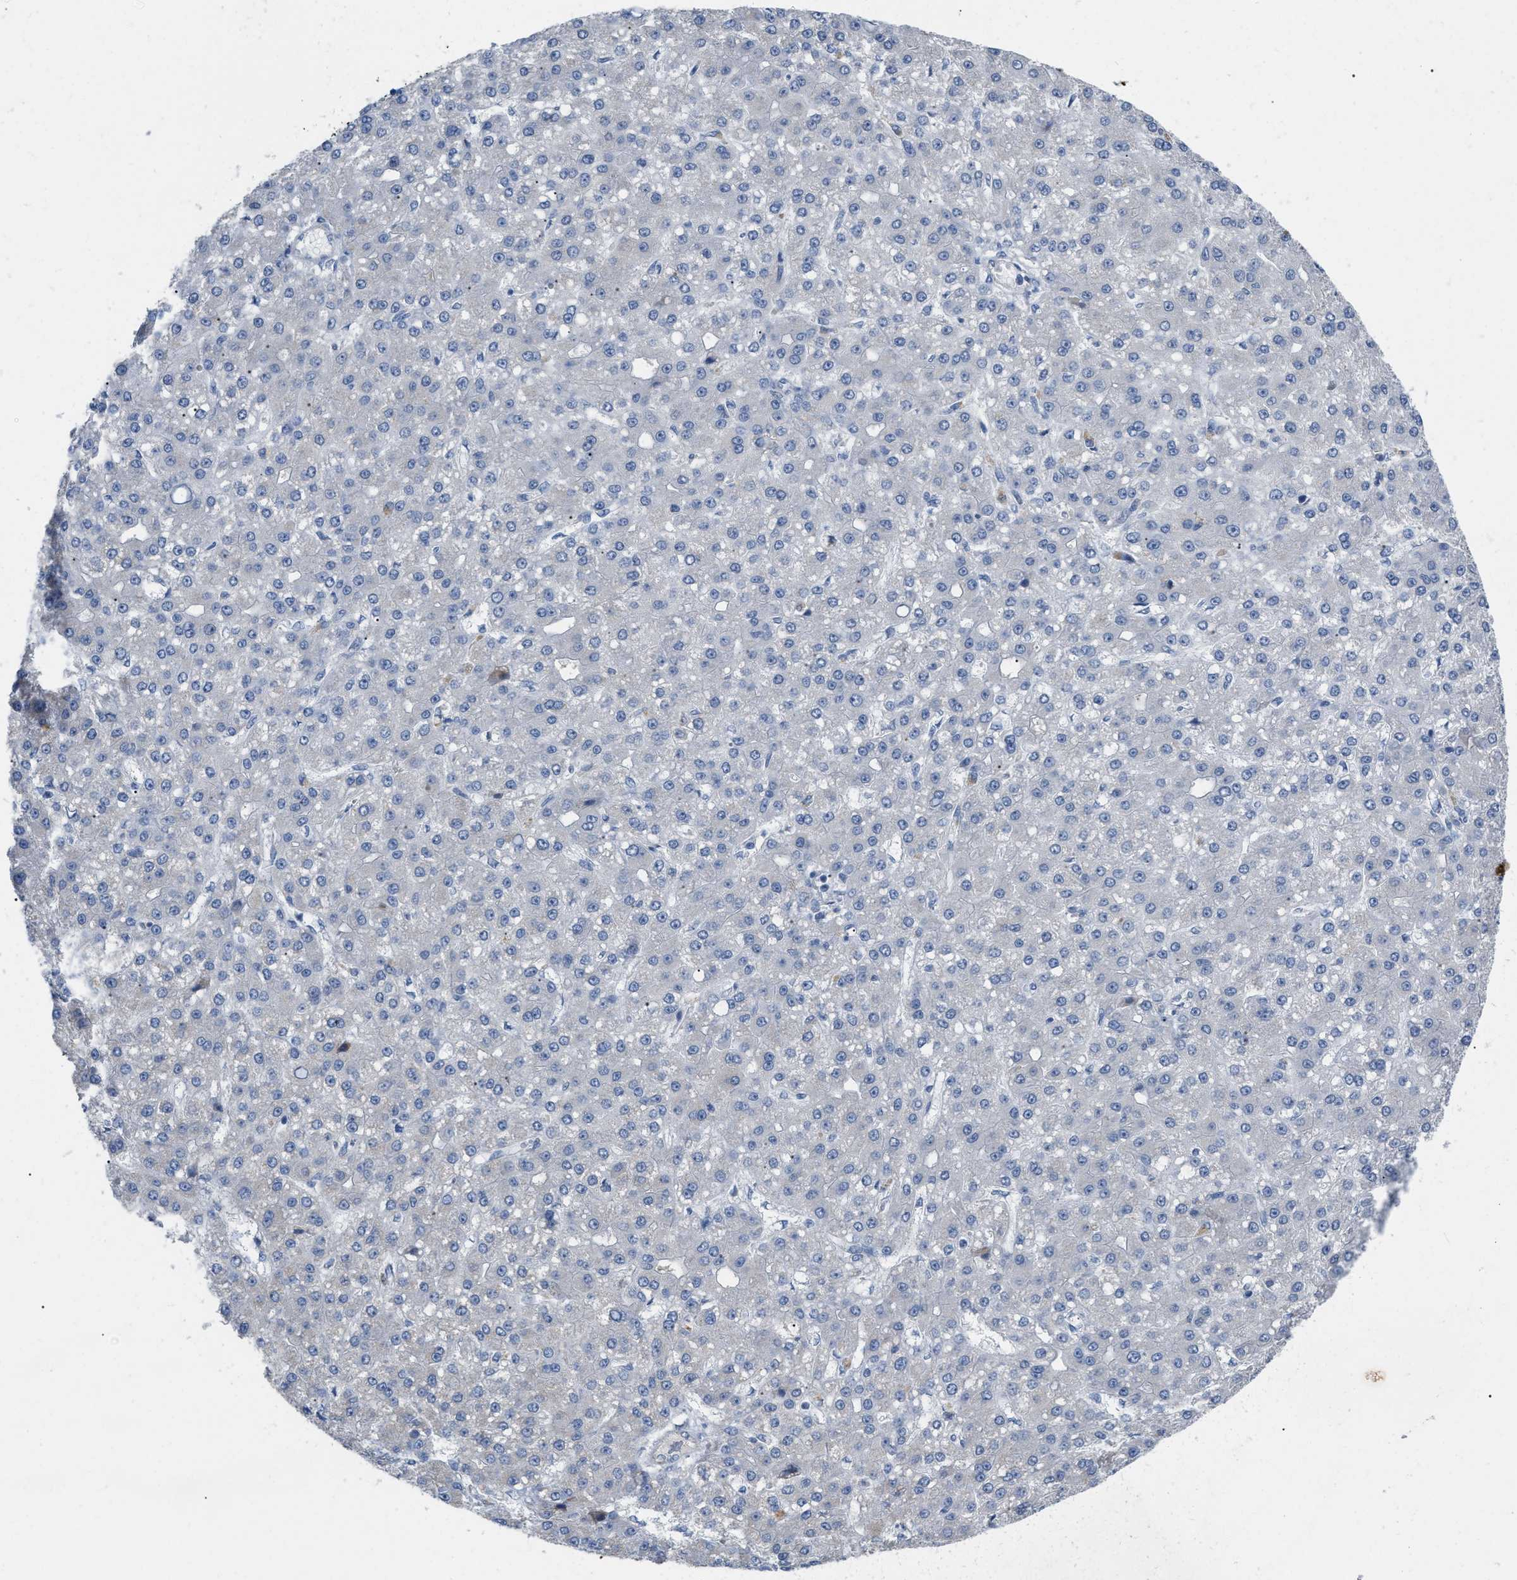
{"staining": {"intensity": "negative", "quantity": "none", "location": "none"}, "tissue": "liver cancer", "cell_type": "Tumor cells", "image_type": "cancer", "snomed": [{"axis": "morphology", "description": "Carcinoma, Hepatocellular, NOS"}, {"axis": "topography", "description": "Liver"}], "caption": "High magnification brightfield microscopy of liver cancer stained with DAB (3,3'-diaminobenzidine) (brown) and counterstained with hematoxylin (blue): tumor cells show no significant positivity.", "gene": "DHX58", "patient": {"sex": "male", "age": 67}}